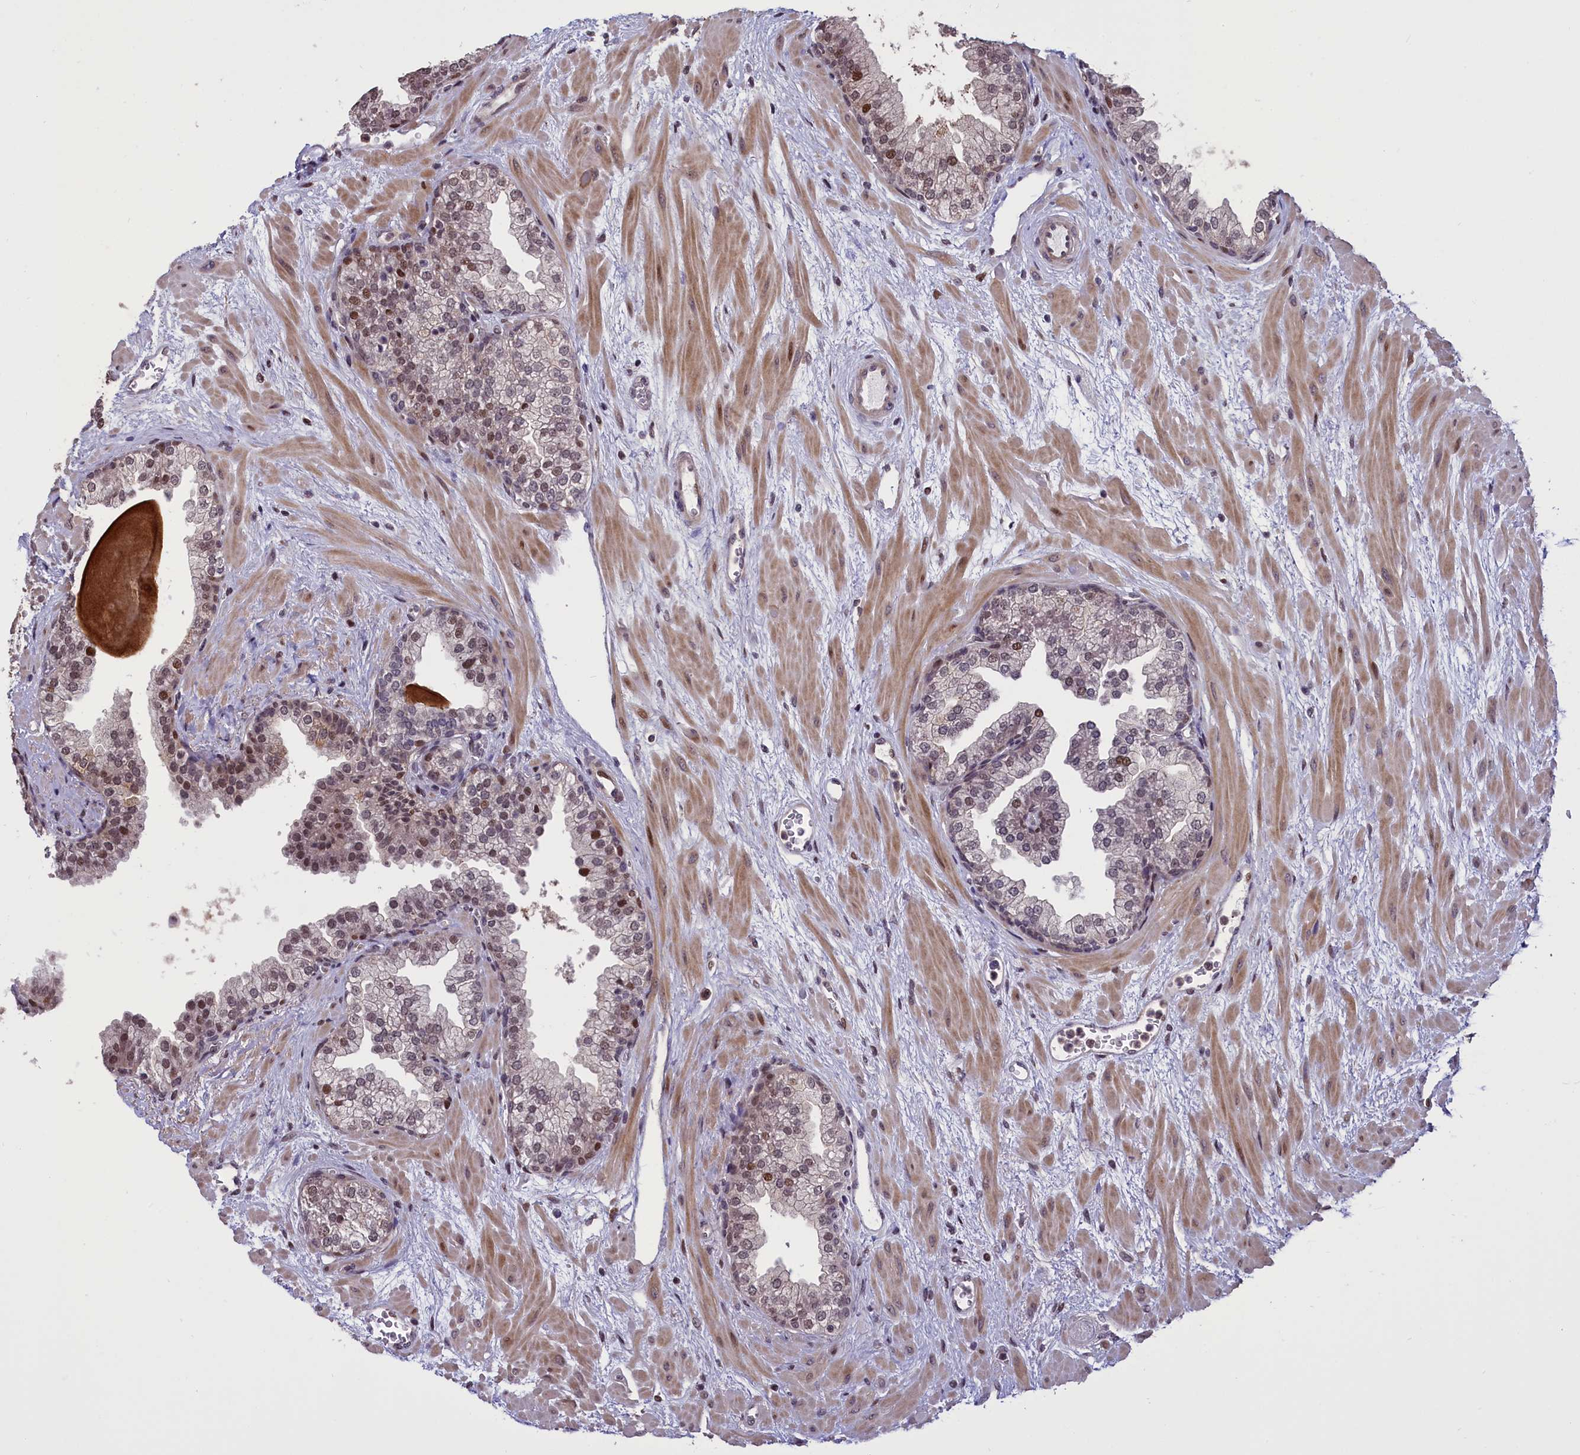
{"staining": {"intensity": "moderate", "quantity": "<25%", "location": "nuclear"}, "tissue": "prostate", "cell_type": "Glandular cells", "image_type": "normal", "snomed": [{"axis": "morphology", "description": "Normal tissue, NOS"}, {"axis": "topography", "description": "Prostate"}], "caption": "Prostate was stained to show a protein in brown. There is low levels of moderate nuclear staining in approximately <25% of glandular cells. (DAB IHC with brightfield microscopy, high magnification).", "gene": "RELB", "patient": {"sex": "male", "age": 48}}